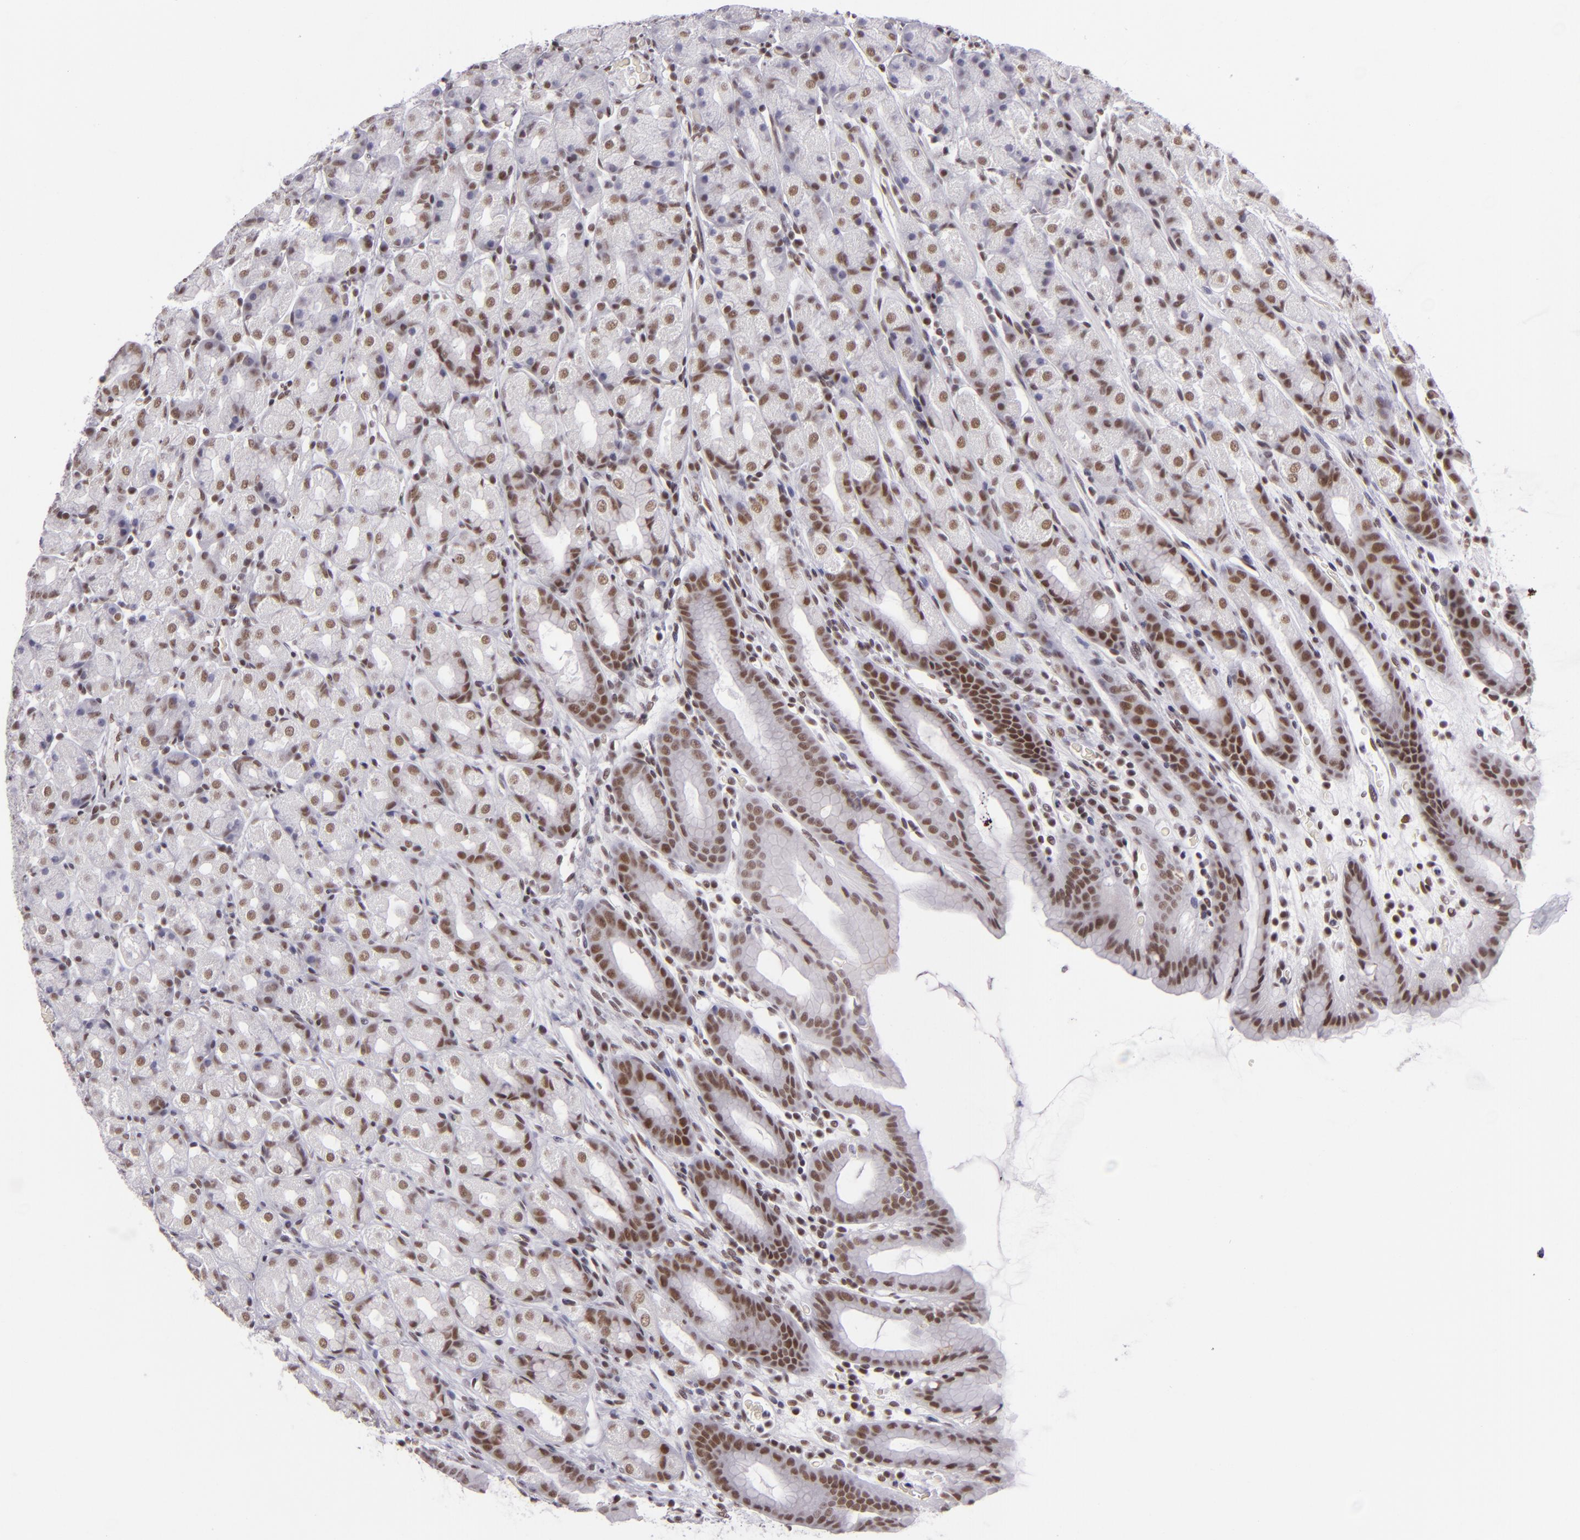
{"staining": {"intensity": "moderate", "quantity": "25%-75%", "location": "nuclear"}, "tissue": "stomach", "cell_type": "Glandular cells", "image_type": "normal", "snomed": [{"axis": "morphology", "description": "Normal tissue, NOS"}, {"axis": "topography", "description": "Stomach, upper"}], "caption": "Immunohistochemistry (IHC) histopathology image of unremarkable stomach: stomach stained using immunohistochemistry (IHC) demonstrates medium levels of moderate protein expression localized specifically in the nuclear of glandular cells, appearing as a nuclear brown color.", "gene": "BRD8", "patient": {"sex": "male", "age": 68}}